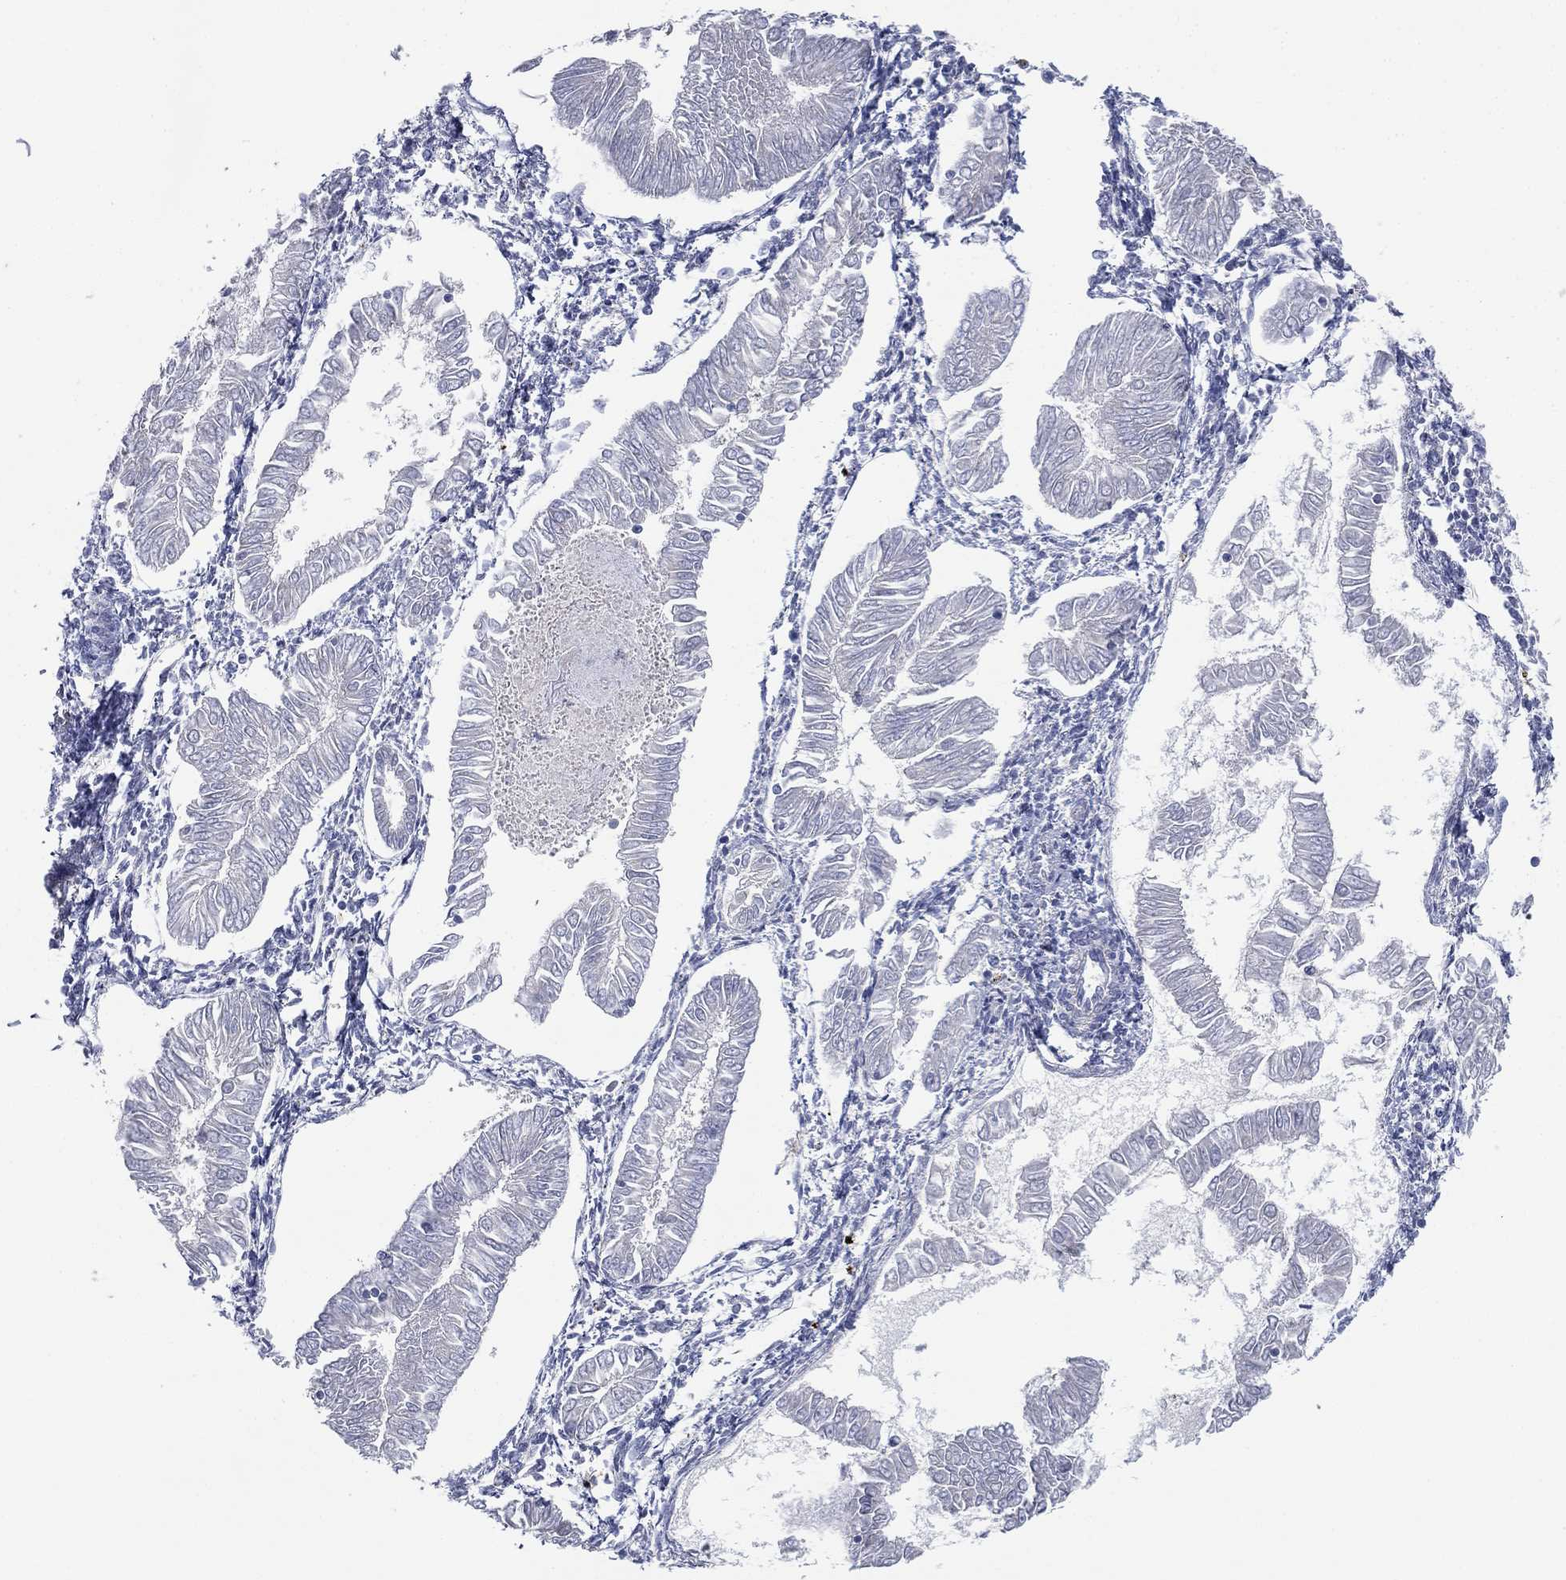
{"staining": {"intensity": "negative", "quantity": "none", "location": "none"}, "tissue": "endometrial cancer", "cell_type": "Tumor cells", "image_type": "cancer", "snomed": [{"axis": "morphology", "description": "Adenocarcinoma, NOS"}, {"axis": "topography", "description": "Endometrium"}], "caption": "Micrograph shows no protein expression in tumor cells of endometrial adenocarcinoma tissue. (DAB (3,3'-diaminobenzidine) immunohistochemistry with hematoxylin counter stain).", "gene": "ATP8A2", "patient": {"sex": "female", "age": 53}}